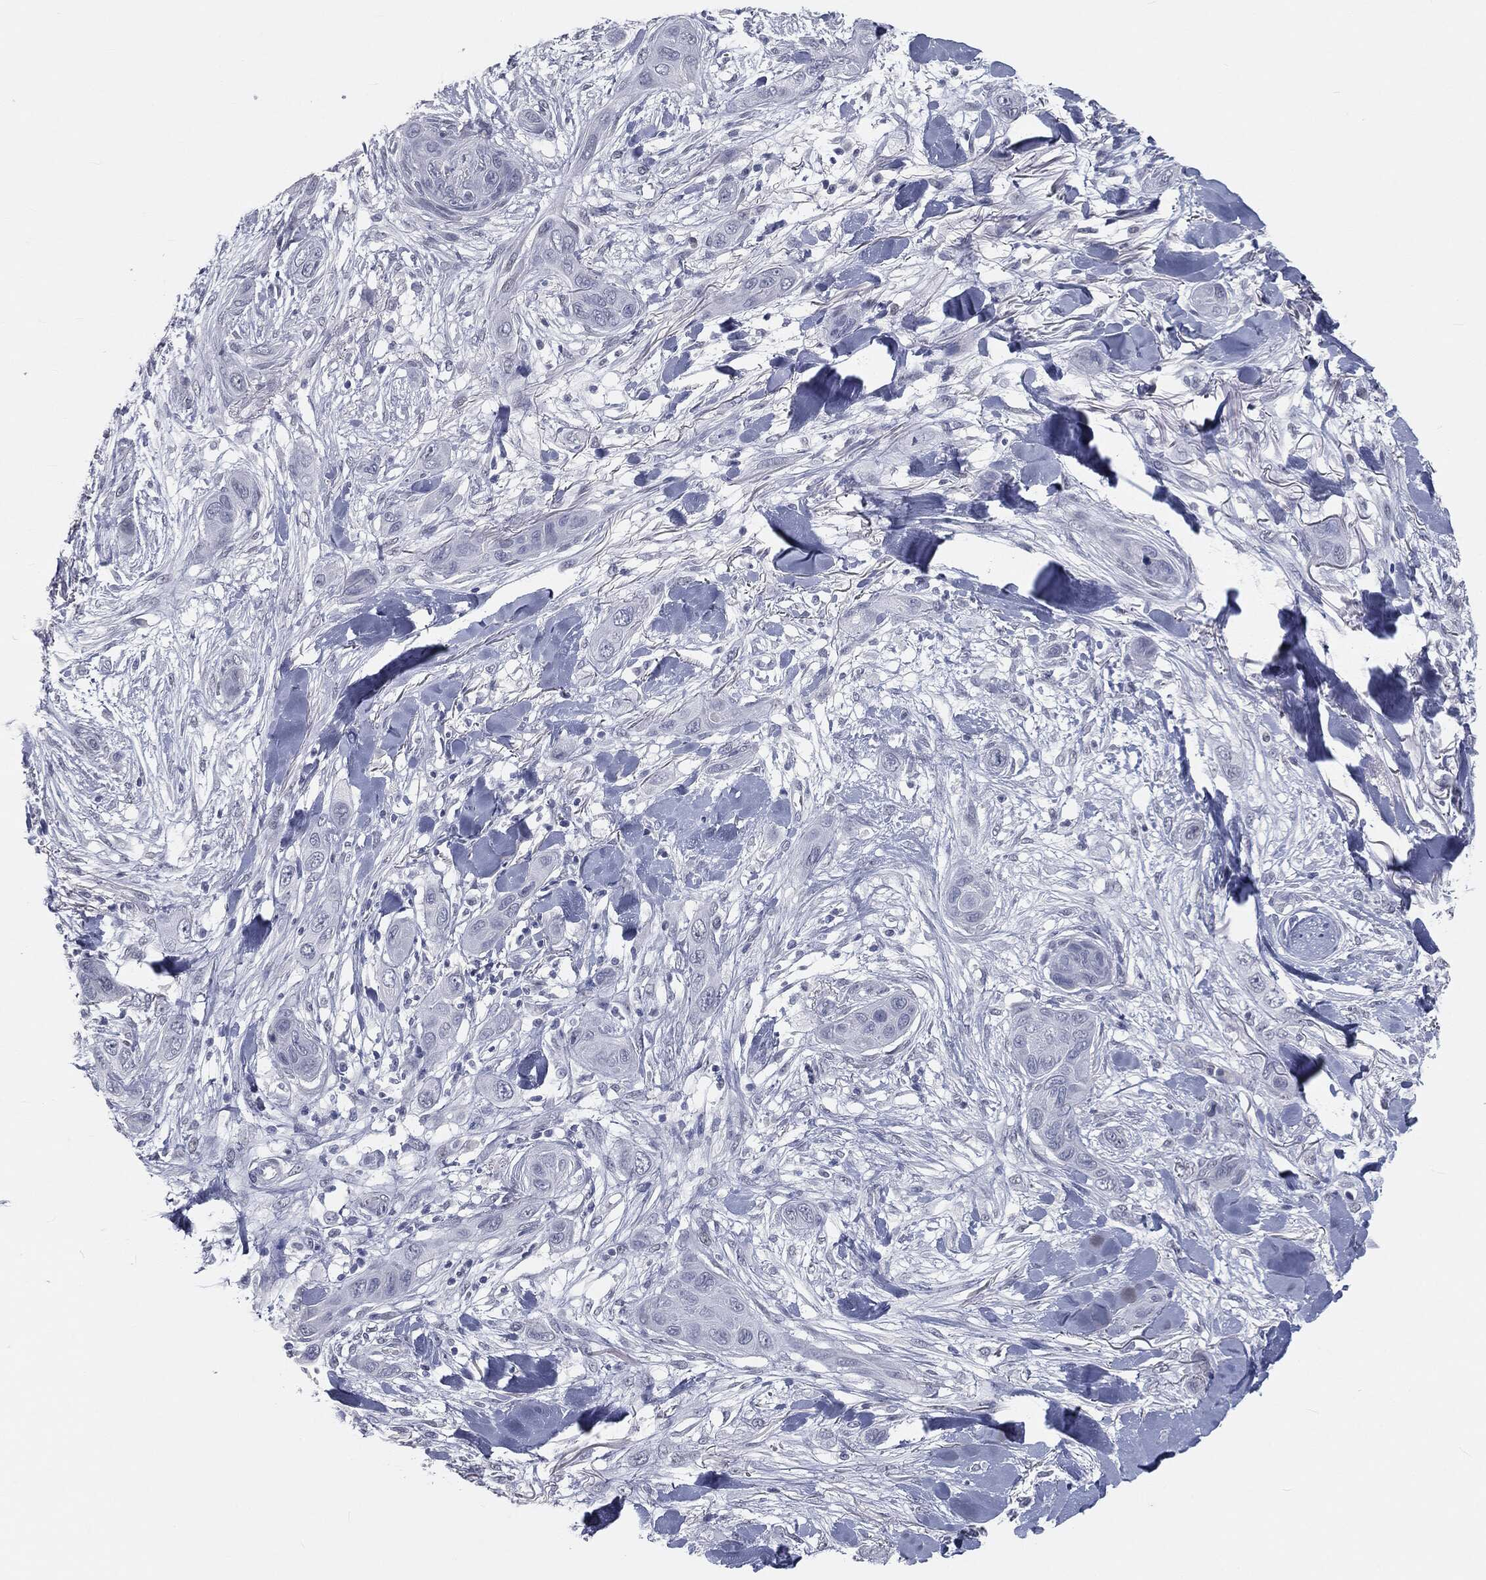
{"staining": {"intensity": "negative", "quantity": "none", "location": "none"}, "tissue": "skin cancer", "cell_type": "Tumor cells", "image_type": "cancer", "snomed": [{"axis": "morphology", "description": "Squamous cell carcinoma, NOS"}, {"axis": "topography", "description": "Skin"}], "caption": "The IHC image has no significant staining in tumor cells of squamous cell carcinoma (skin) tissue. (Immunohistochemistry, brightfield microscopy, high magnification).", "gene": "PRAME", "patient": {"sex": "male", "age": 78}}